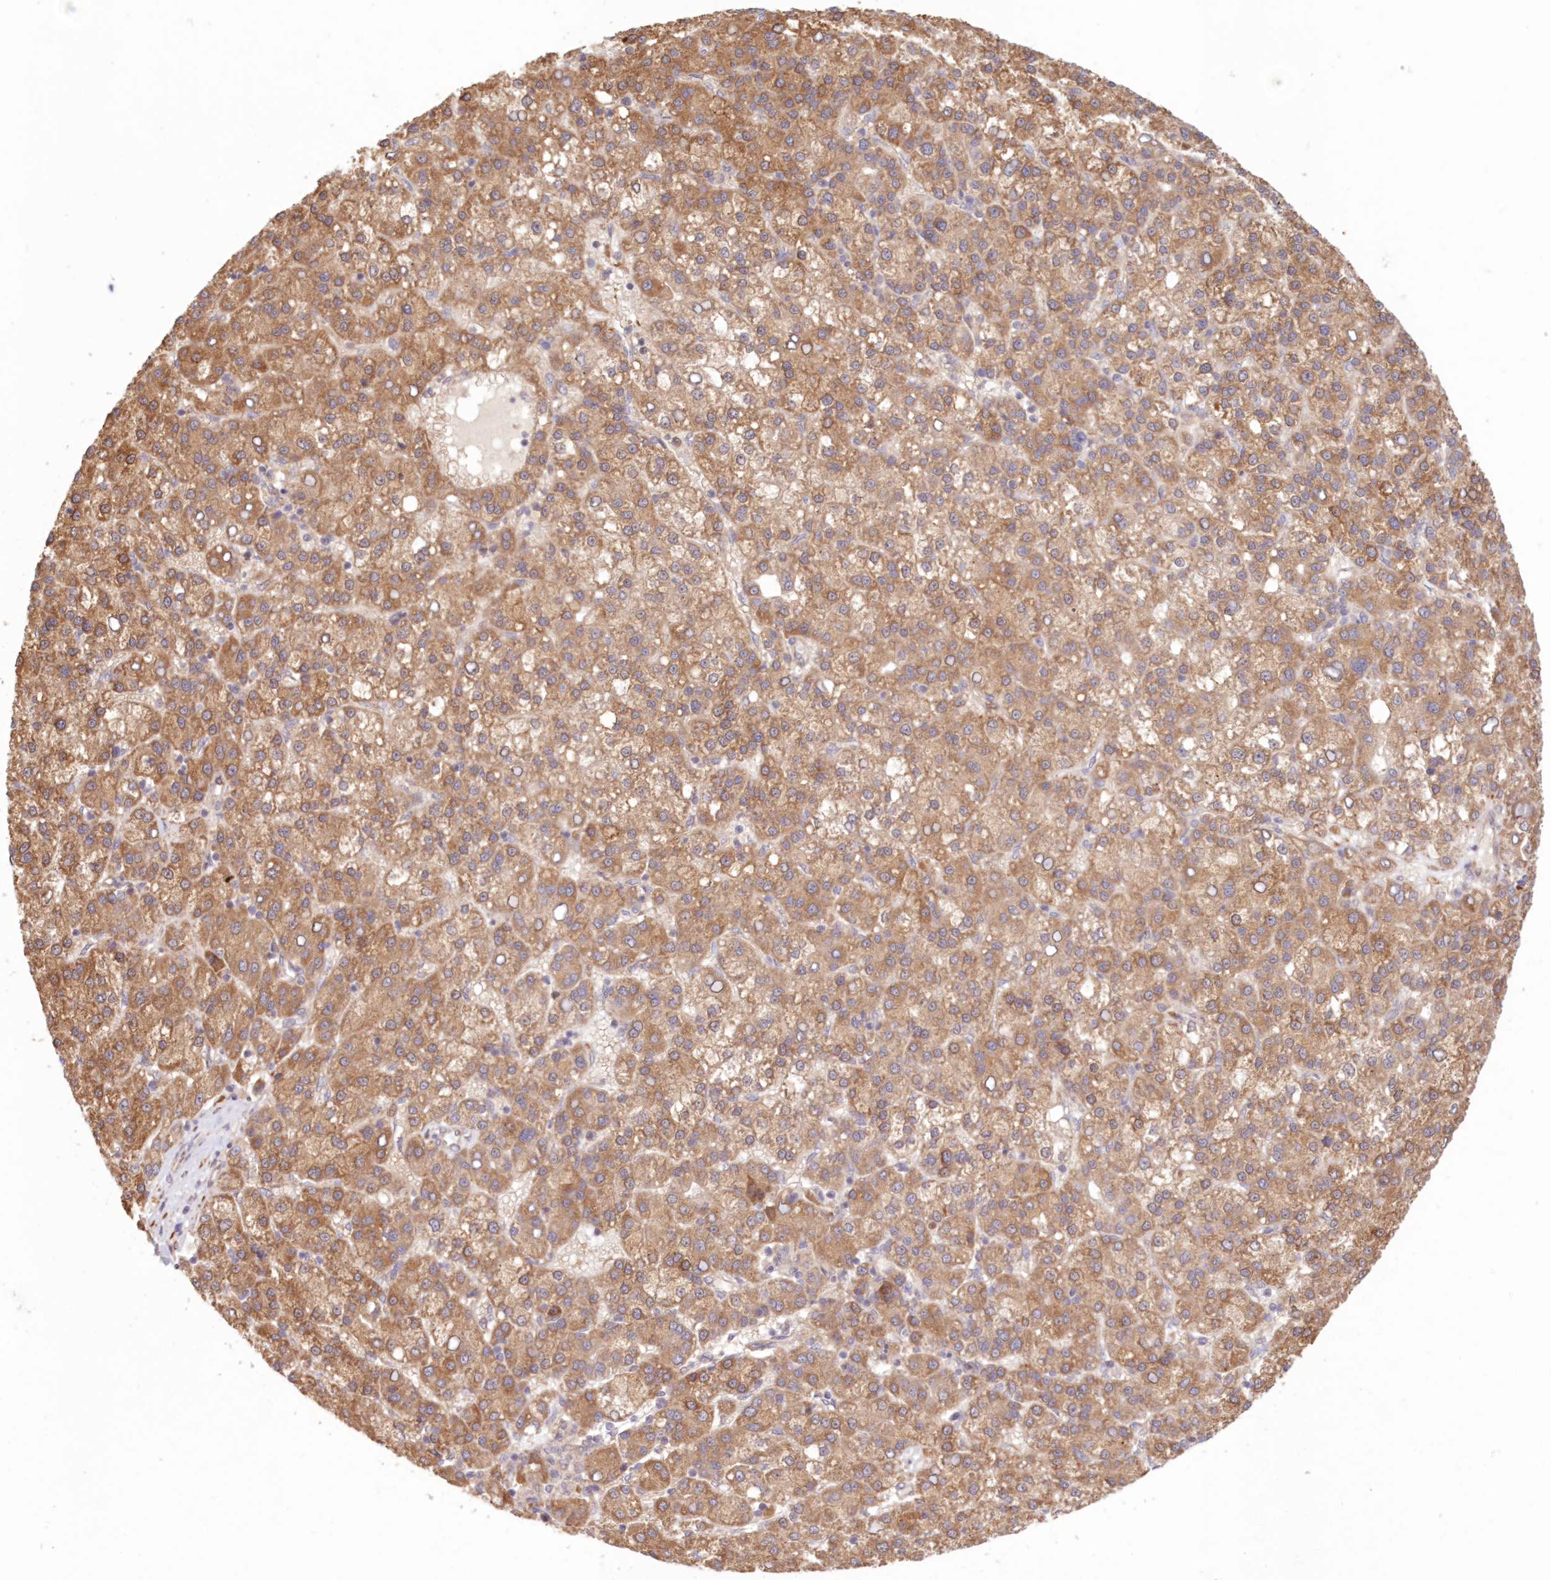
{"staining": {"intensity": "moderate", "quantity": ">75%", "location": "cytoplasmic/membranous"}, "tissue": "liver cancer", "cell_type": "Tumor cells", "image_type": "cancer", "snomed": [{"axis": "morphology", "description": "Carcinoma, Hepatocellular, NOS"}, {"axis": "topography", "description": "Liver"}], "caption": "A micrograph of liver cancer stained for a protein reveals moderate cytoplasmic/membranous brown staining in tumor cells.", "gene": "PCYOX1L", "patient": {"sex": "female", "age": 58}}